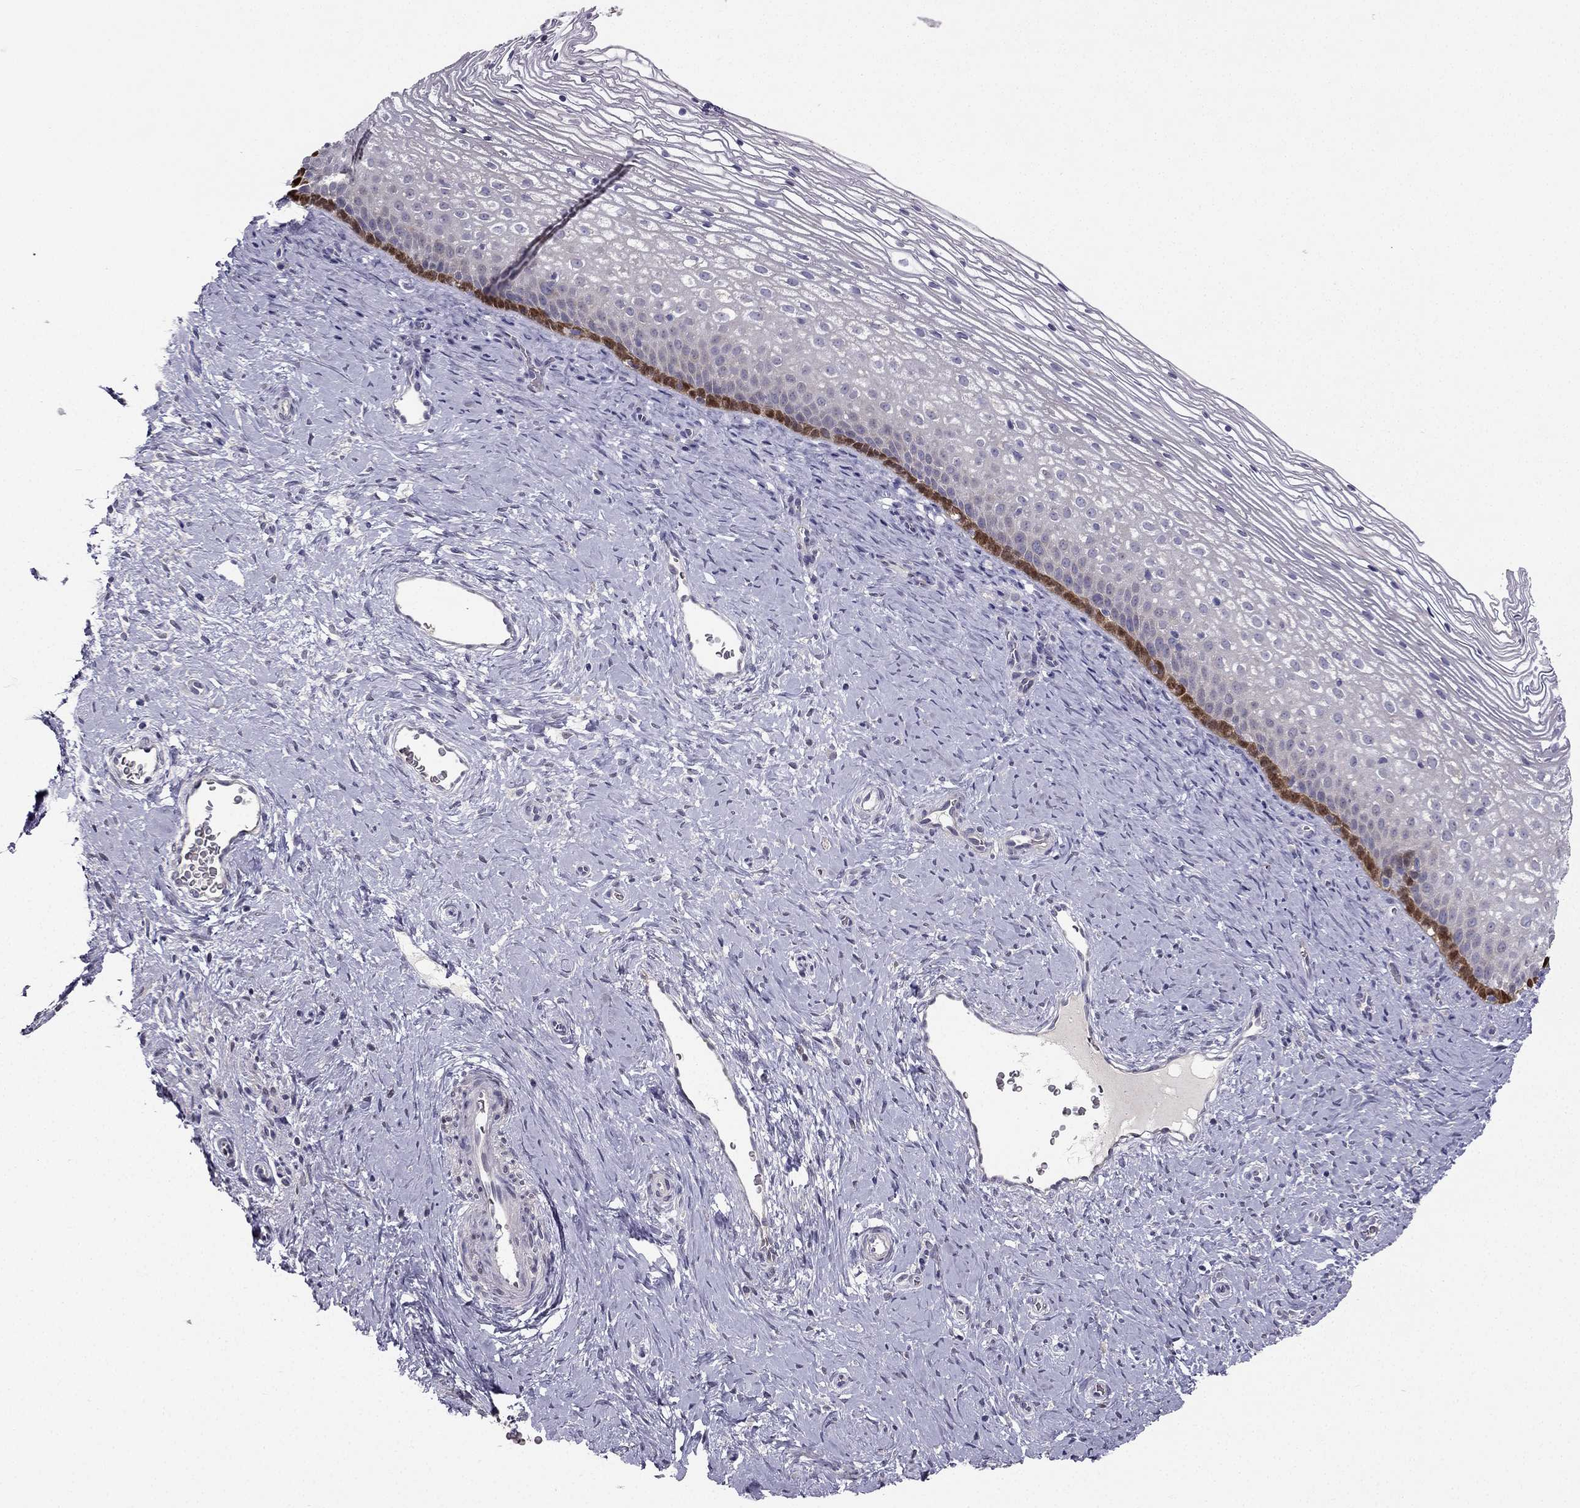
{"staining": {"intensity": "negative", "quantity": "none", "location": "none"}, "tissue": "cervix", "cell_type": "Glandular cells", "image_type": "normal", "snomed": [{"axis": "morphology", "description": "Normal tissue, NOS"}, {"axis": "topography", "description": "Cervix"}], "caption": "Benign cervix was stained to show a protein in brown. There is no significant staining in glandular cells.", "gene": "RSPH14", "patient": {"sex": "female", "age": 34}}